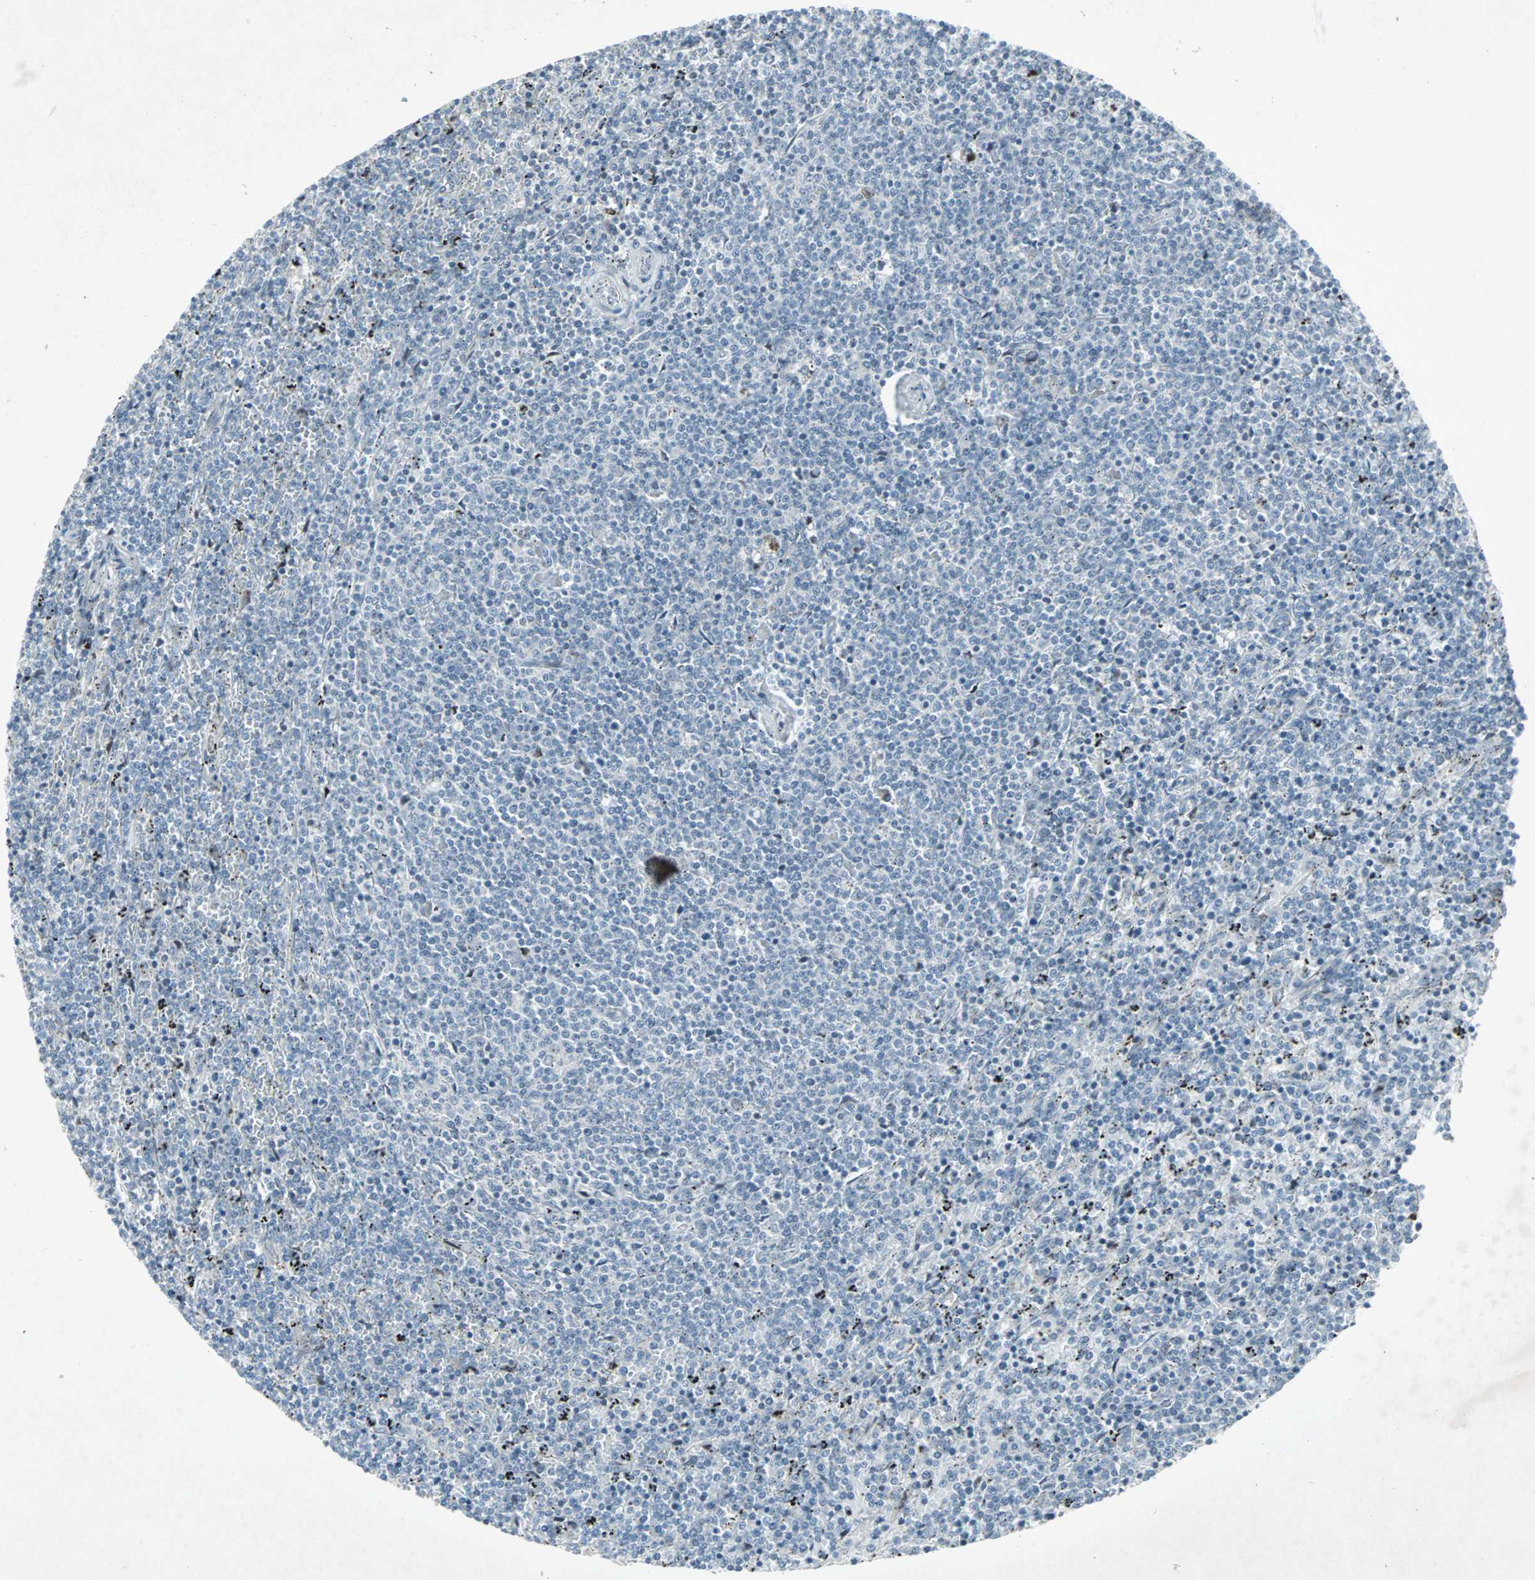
{"staining": {"intensity": "negative", "quantity": "none", "location": "none"}, "tissue": "lymphoma", "cell_type": "Tumor cells", "image_type": "cancer", "snomed": [{"axis": "morphology", "description": "Malignant lymphoma, non-Hodgkin's type, Low grade"}, {"axis": "topography", "description": "Spleen"}], "caption": "This is an IHC histopathology image of lymphoma. There is no expression in tumor cells.", "gene": "LANCL3", "patient": {"sex": "female", "age": 50}}